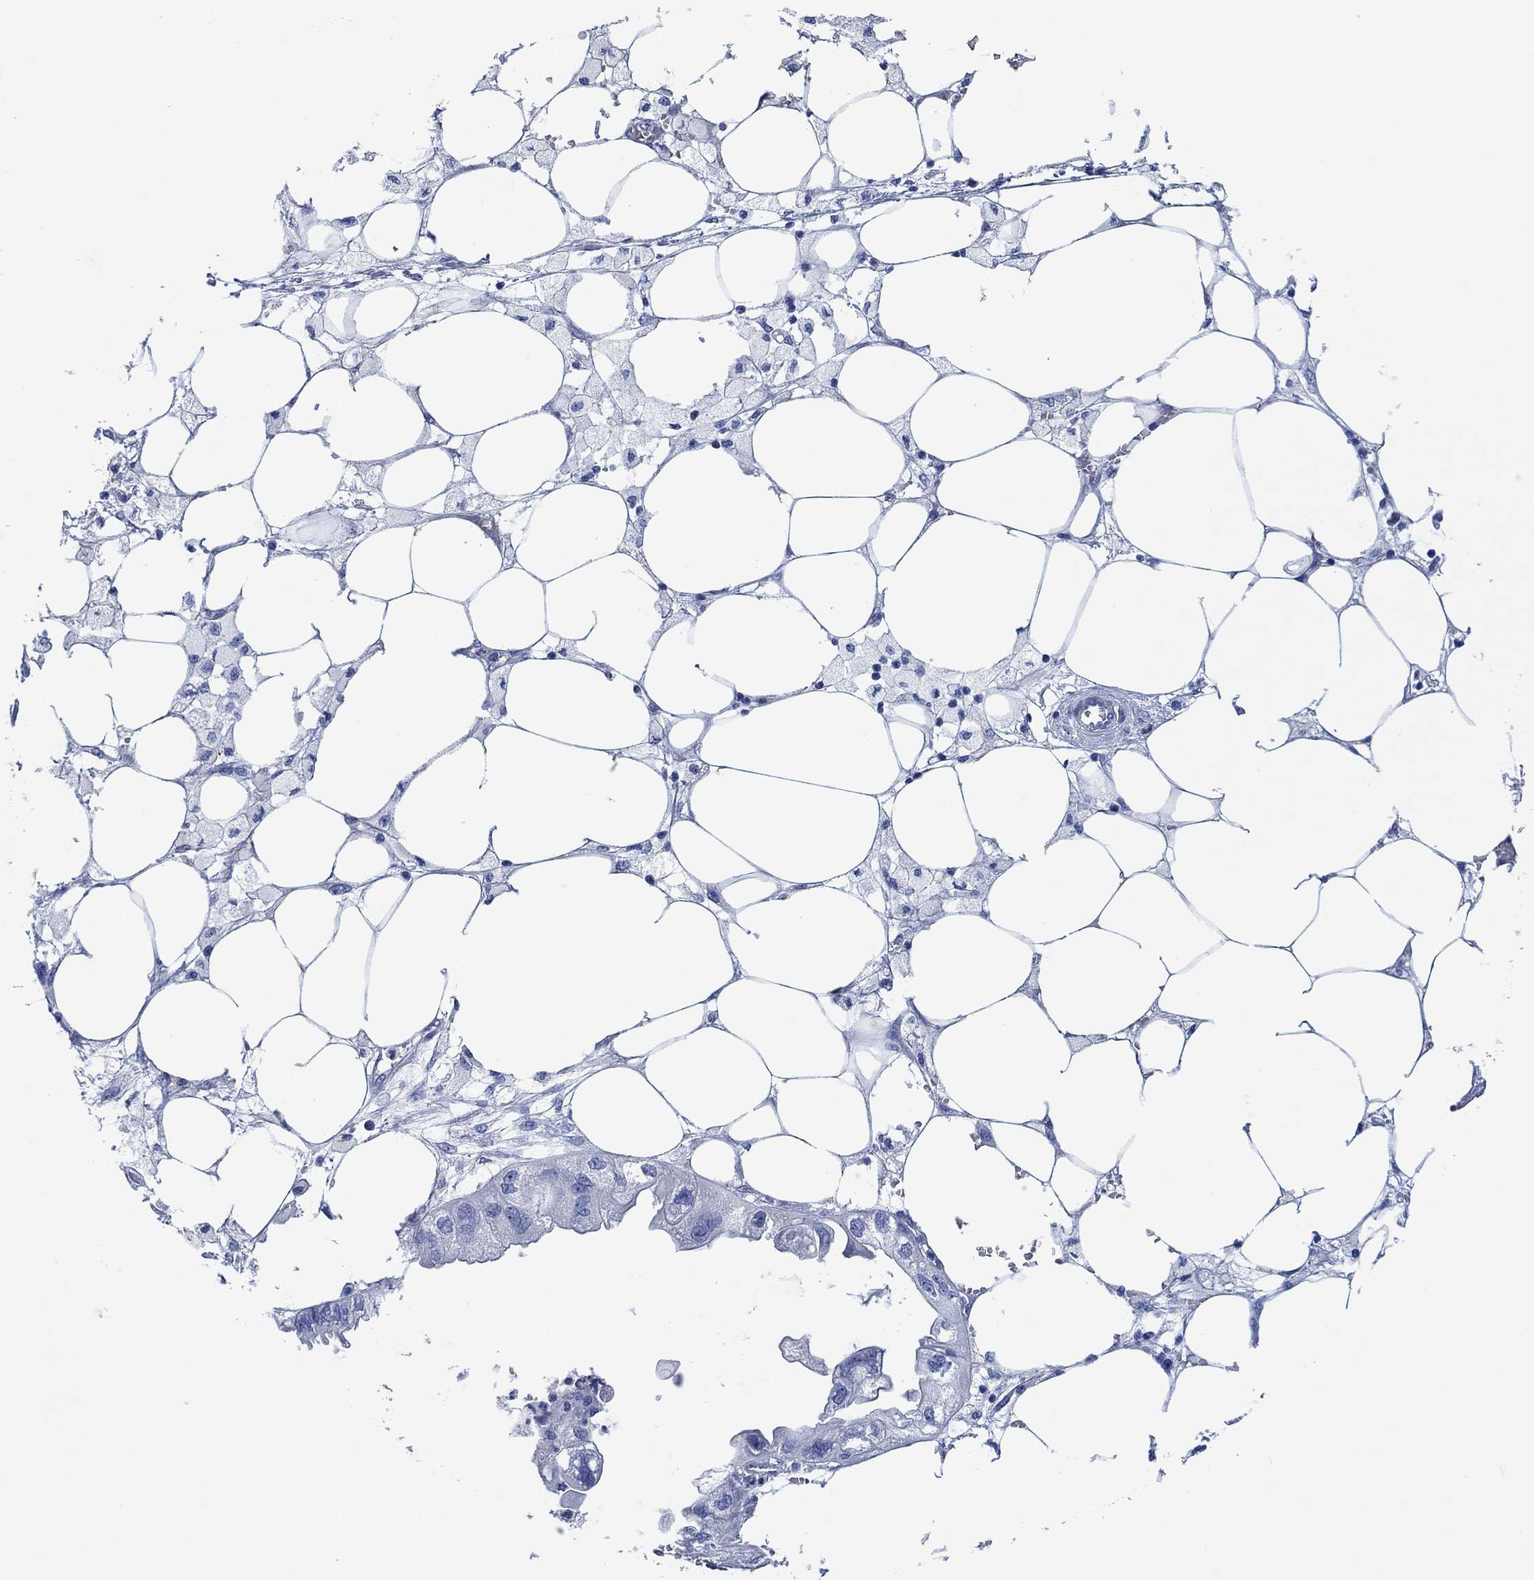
{"staining": {"intensity": "negative", "quantity": "none", "location": "none"}, "tissue": "endometrial cancer", "cell_type": "Tumor cells", "image_type": "cancer", "snomed": [{"axis": "morphology", "description": "Adenocarcinoma, NOS"}, {"axis": "morphology", "description": "Adenocarcinoma, metastatic, NOS"}, {"axis": "topography", "description": "Adipose tissue"}, {"axis": "topography", "description": "Endometrium"}], "caption": "DAB (3,3'-diaminobenzidine) immunohistochemical staining of endometrial metastatic adenocarcinoma demonstrates no significant staining in tumor cells.", "gene": "CPNE6", "patient": {"sex": "female", "age": 67}}